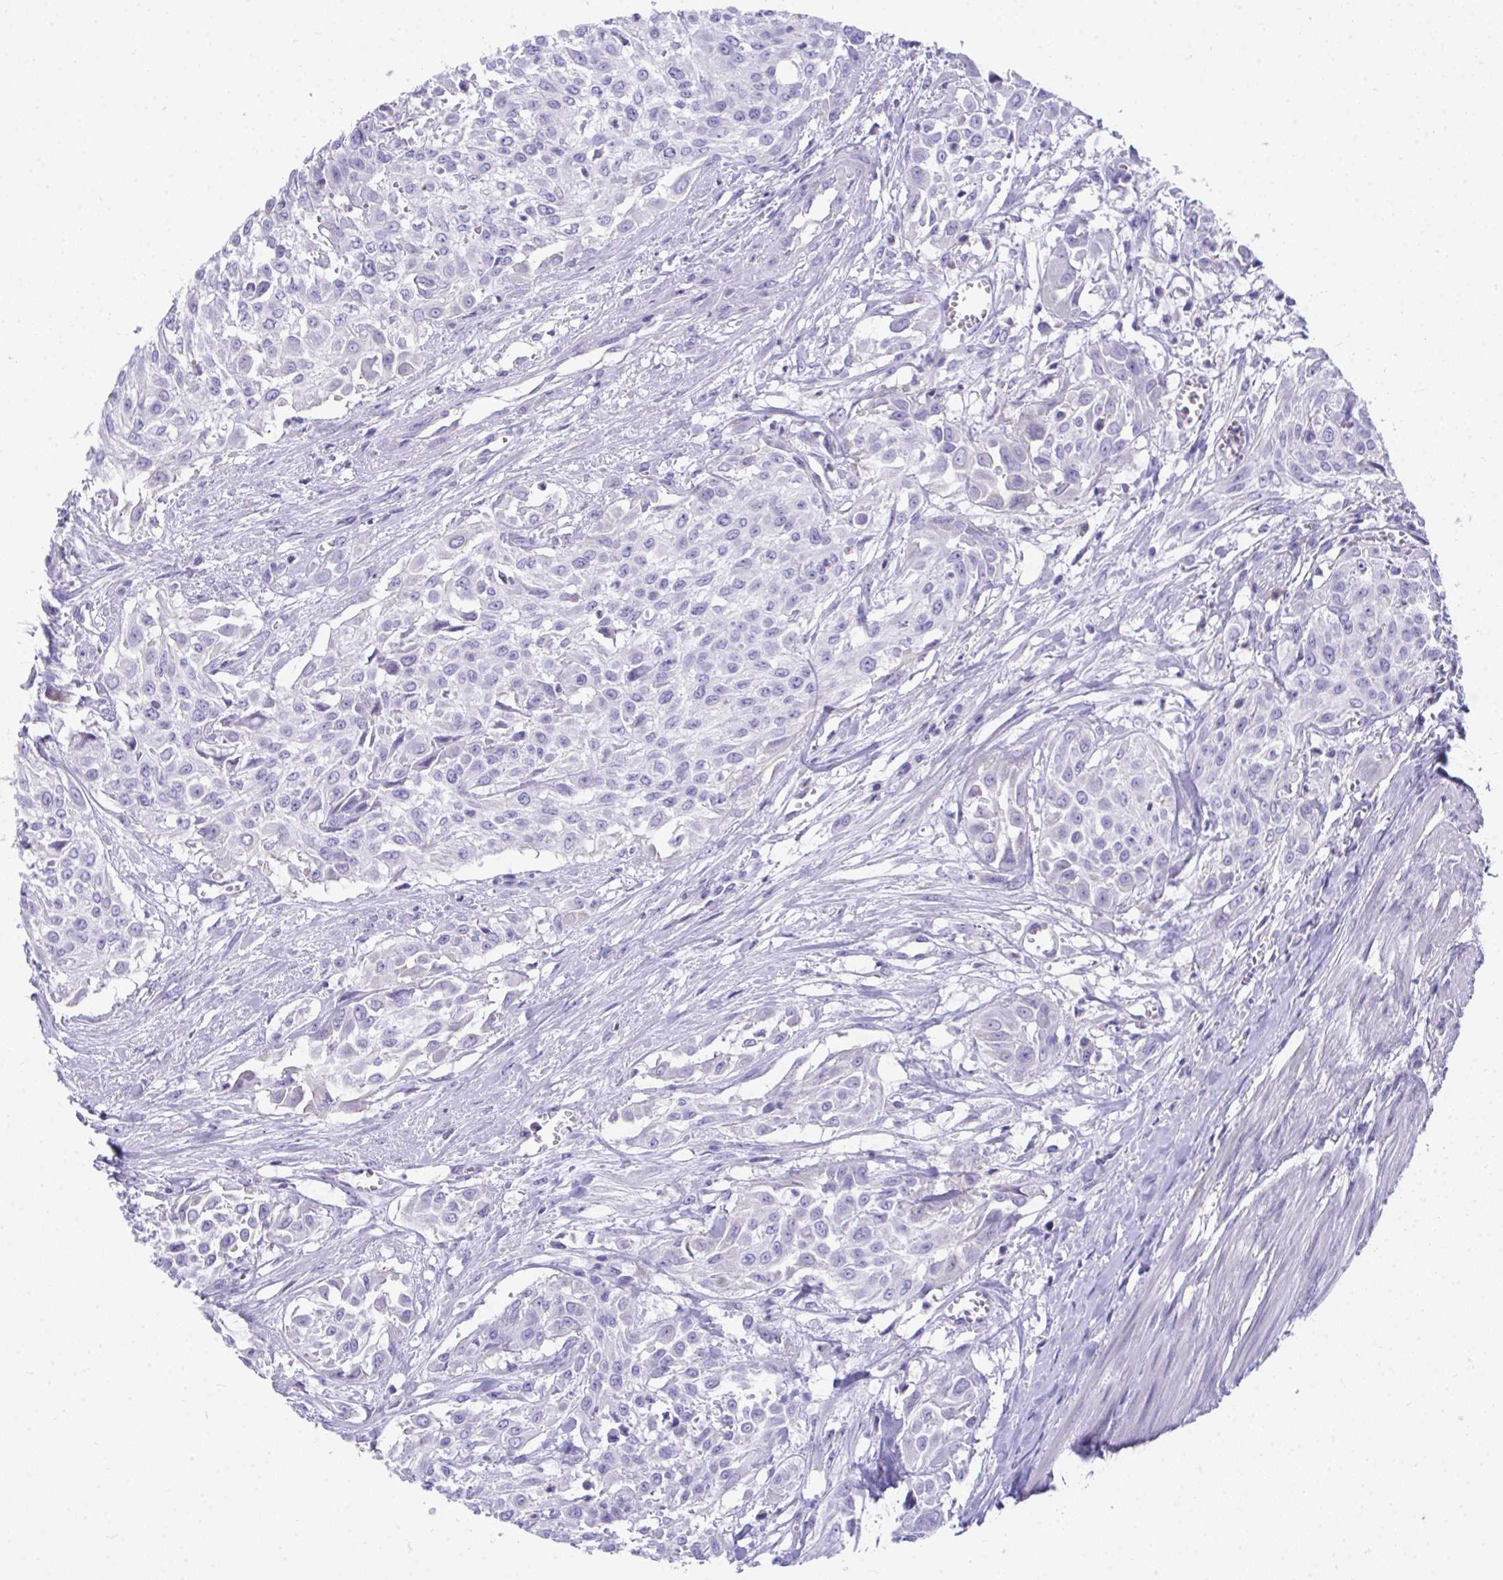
{"staining": {"intensity": "negative", "quantity": "none", "location": "none"}, "tissue": "urothelial cancer", "cell_type": "Tumor cells", "image_type": "cancer", "snomed": [{"axis": "morphology", "description": "Urothelial carcinoma, High grade"}, {"axis": "topography", "description": "Urinary bladder"}], "caption": "DAB immunohistochemical staining of urothelial cancer demonstrates no significant staining in tumor cells.", "gene": "COA5", "patient": {"sex": "male", "age": 57}}